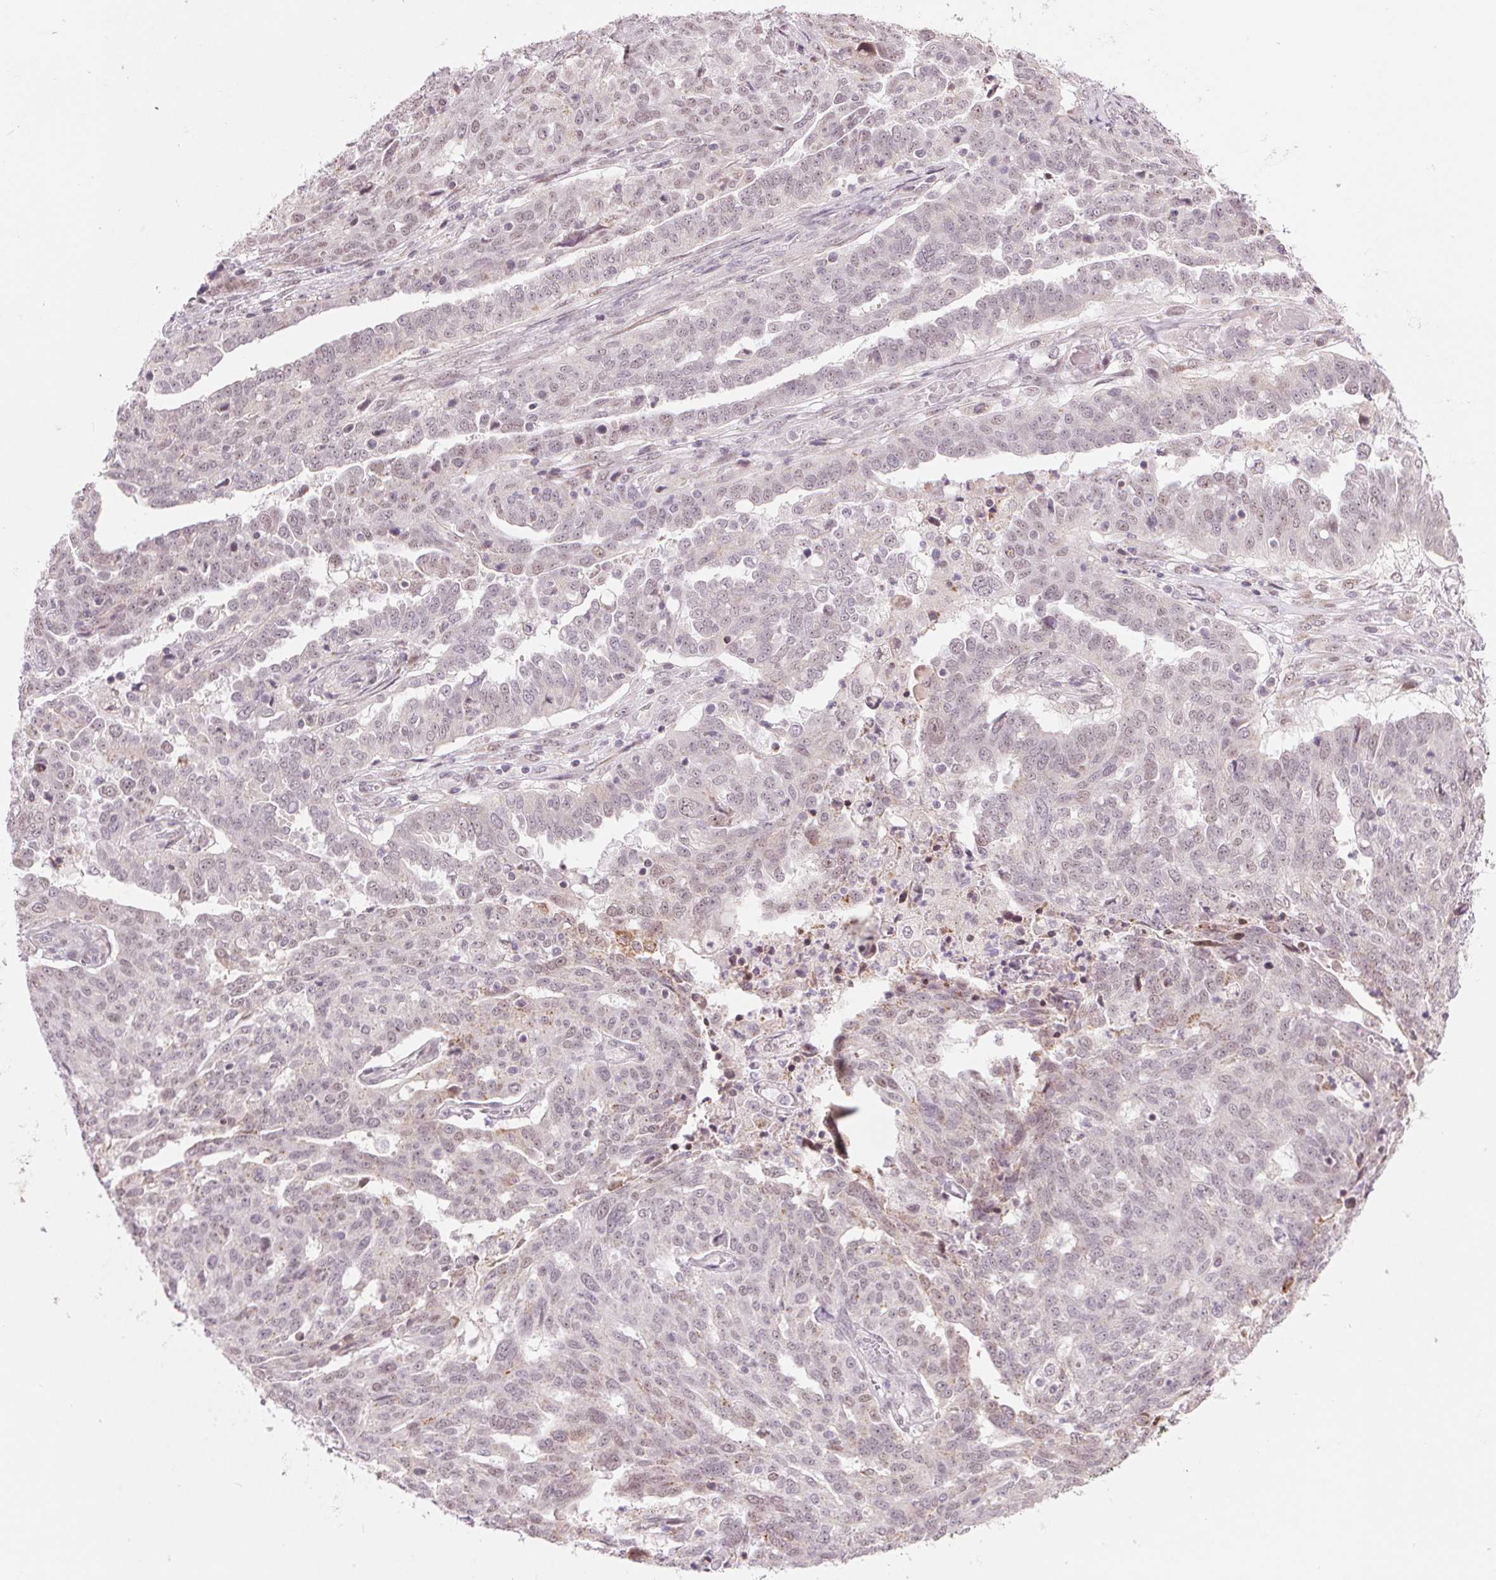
{"staining": {"intensity": "negative", "quantity": "none", "location": "none"}, "tissue": "ovarian cancer", "cell_type": "Tumor cells", "image_type": "cancer", "snomed": [{"axis": "morphology", "description": "Cystadenocarcinoma, serous, NOS"}, {"axis": "topography", "description": "Ovary"}], "caption": "Human serous cystadenocarcinoma (ovarian) stained for a protein using IHC displays no positivity in tumor cells.", "gene": "ARHGAP32", "patient": {"sex": "female", "age": 67}}